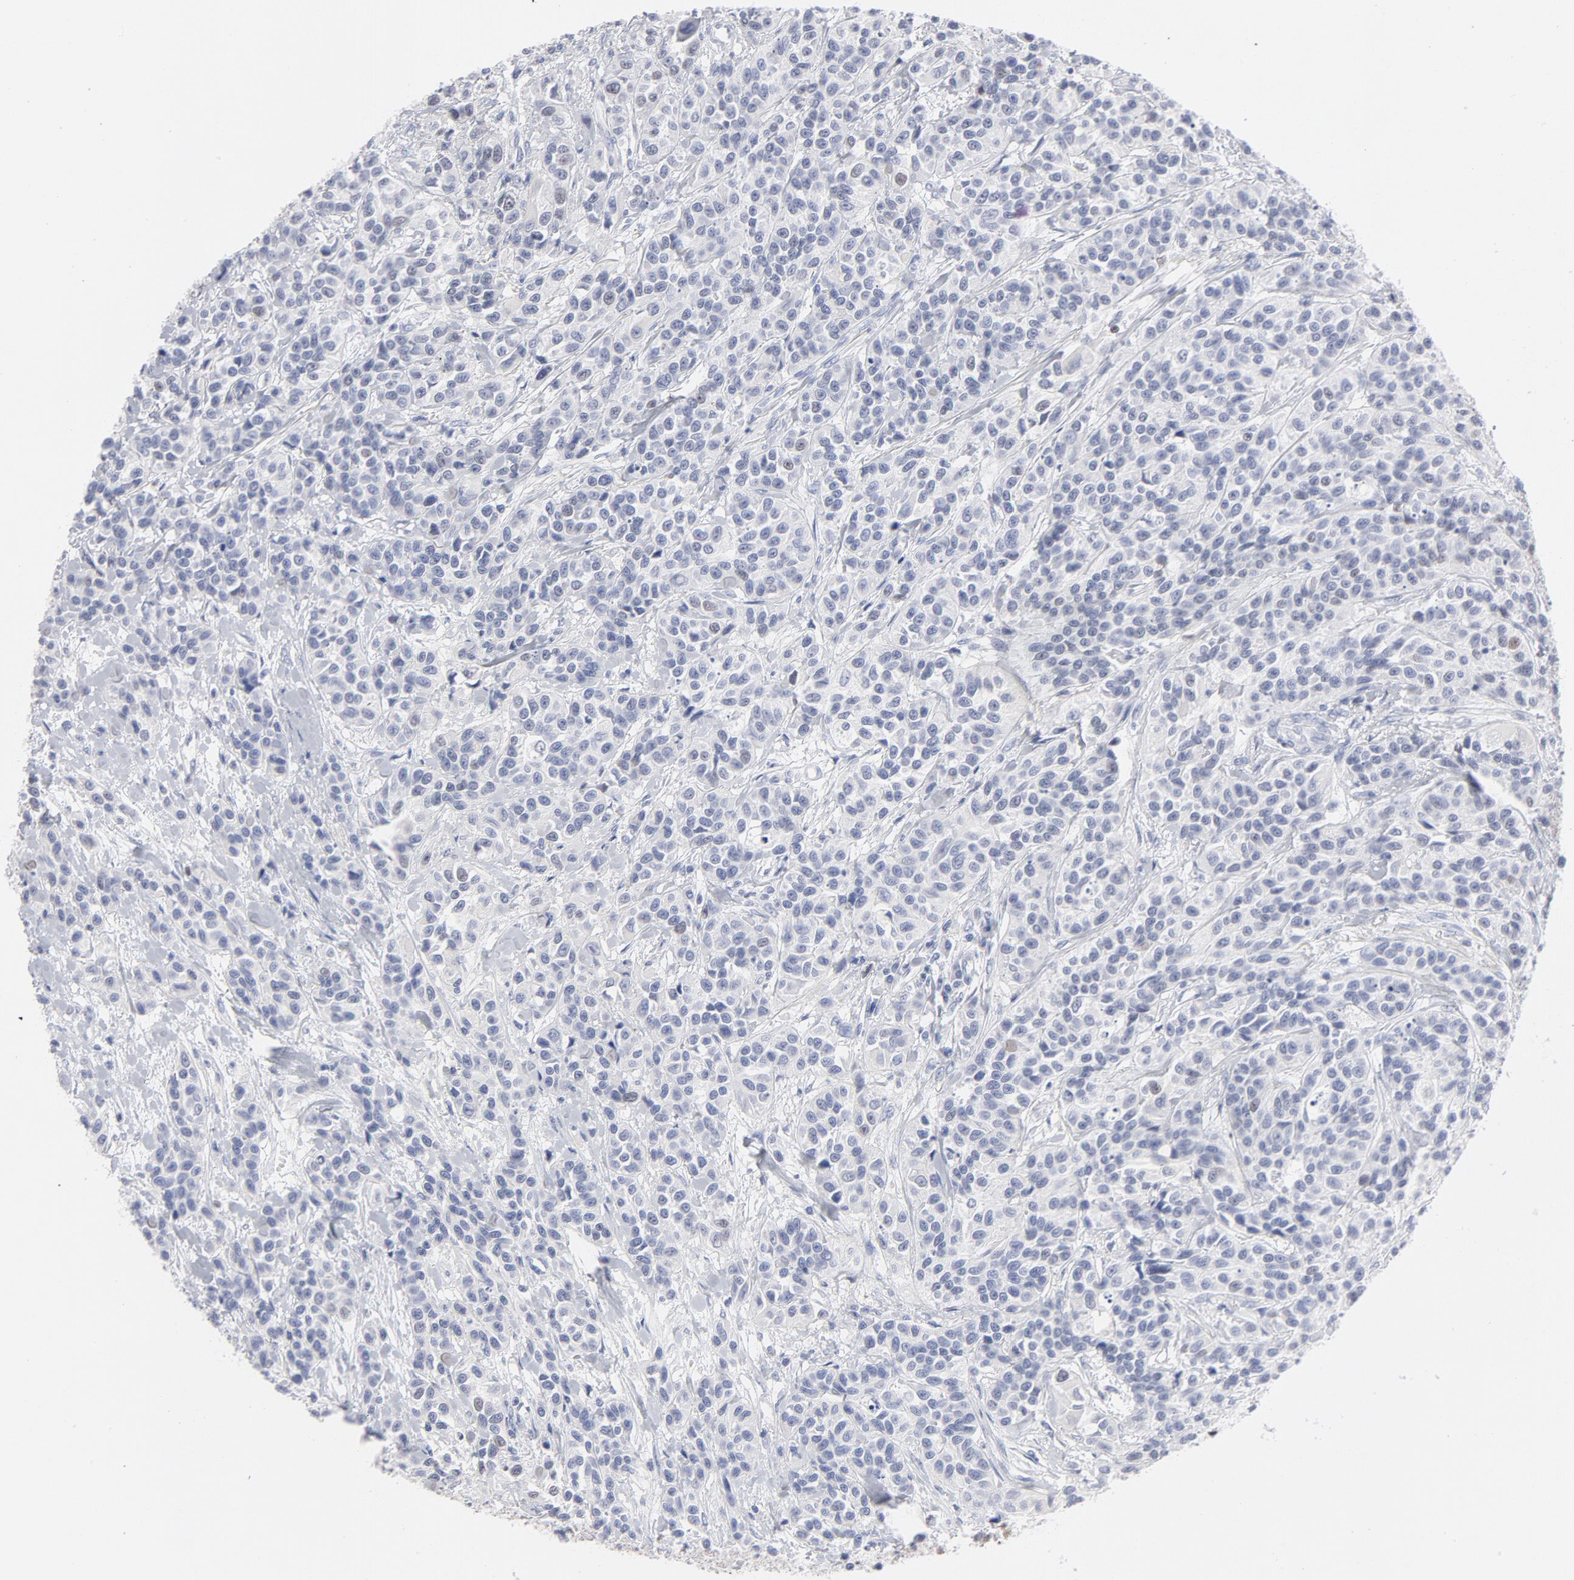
{"staining": {"intensity": "moderate", "quantity": "25%-75%", "location": "nuclear"}, "tissue": "urothelial cancer", "cell_type": "Tumor cells", "image_type": "cancer", "snomed": [{"axis": "morphology", "description": "Urothelial carcinoma, High grade"}, {"axis": "topography", "description": "Urinary bladder"}], "caption": "Human urothelial cancer stained with a protein marker displays moderate staining in tumor cells.", "gene": "MCM7", "patient": {"sex": "female", "age": 81}}